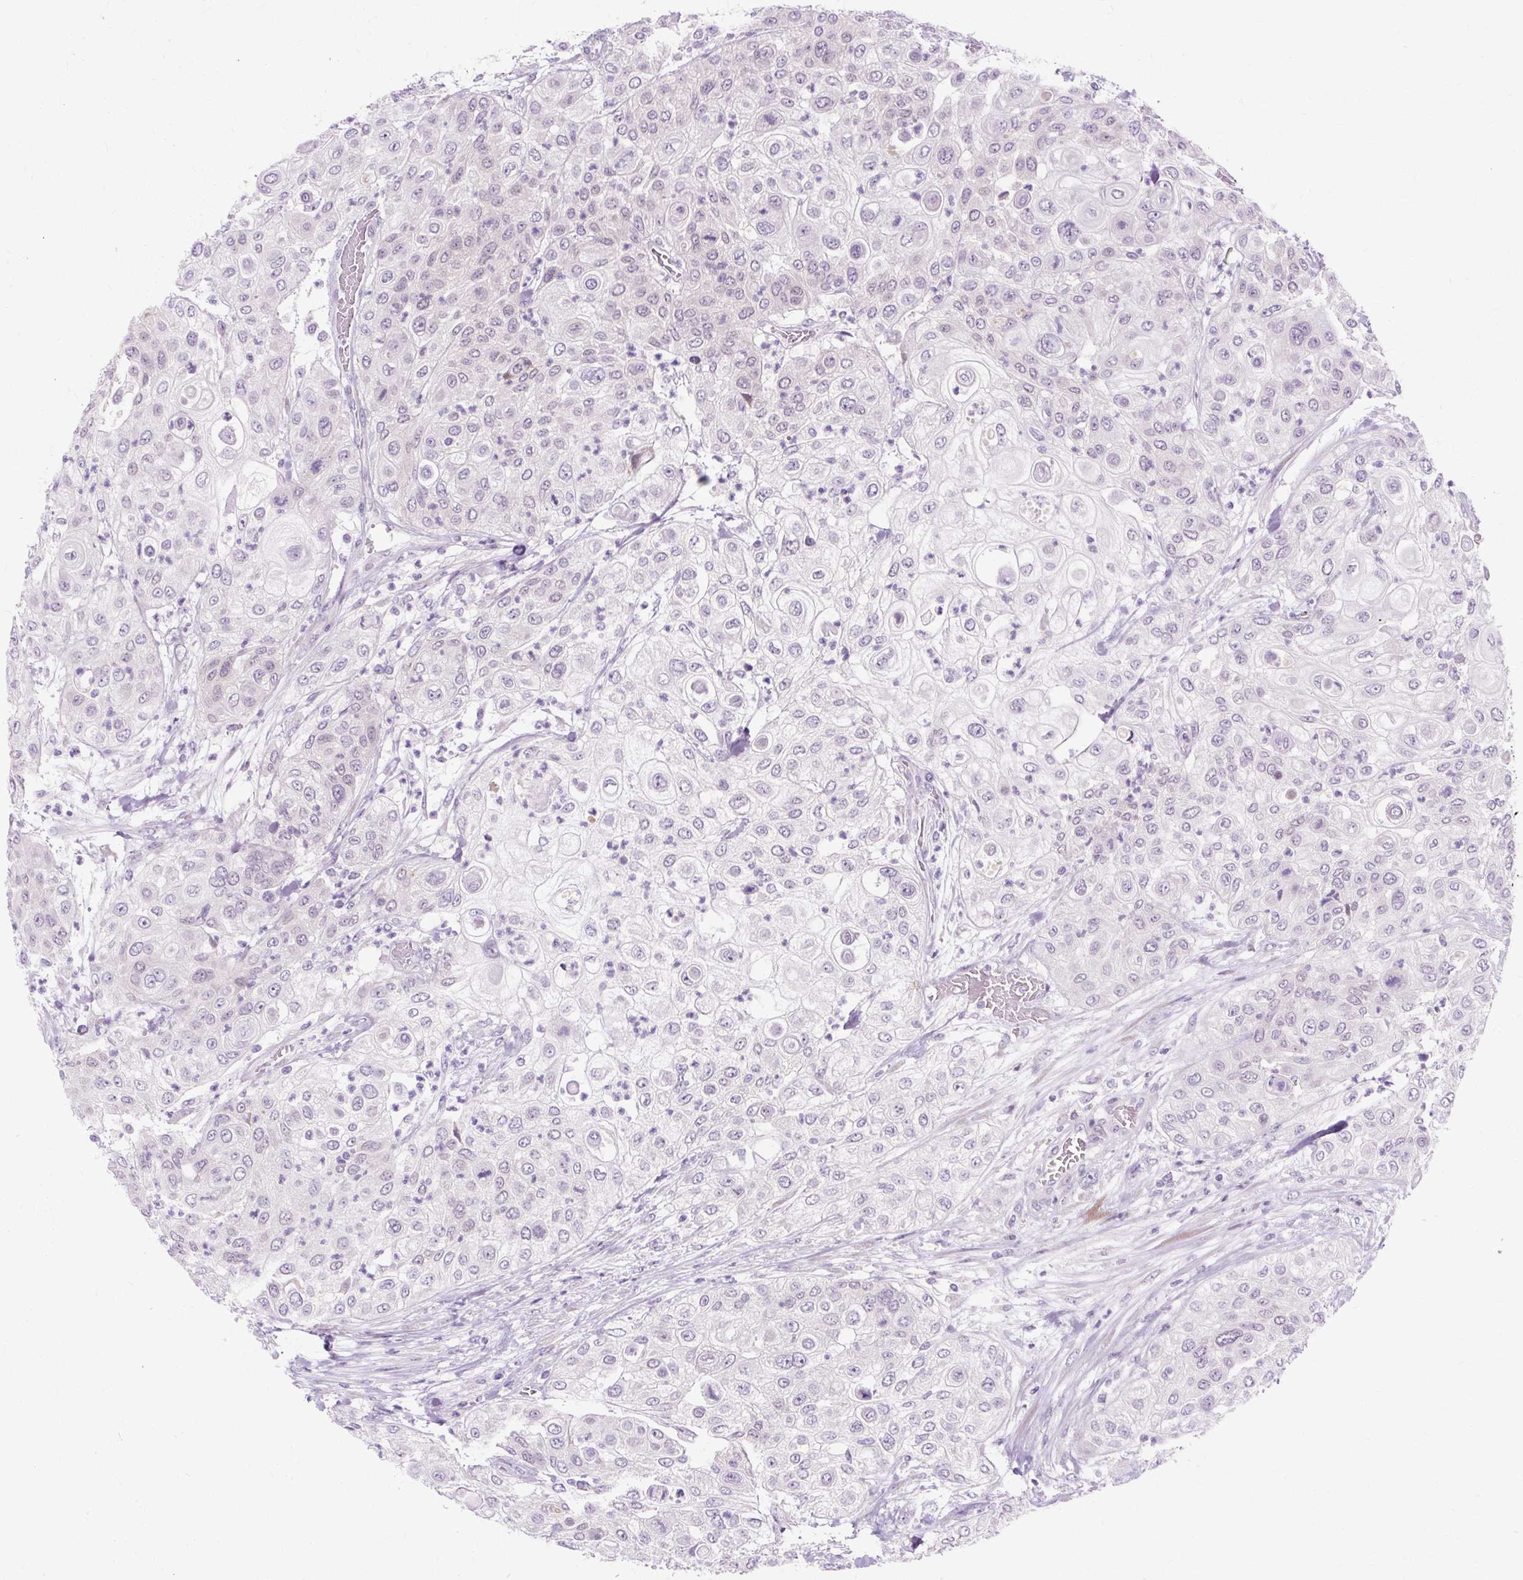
{"staining": {"intensity": "negative", "quantity": "none", "location": "none"}, "tissue": "urothelial cancer", "cell_type": "Tumor cells", "image_type": "cancer", "snomed": [{"axis": "morphology", "description": "Urothelial carcinoma, High grade"}, {"axis": "topography", "description": "Urinary bladder"}], "caption": "Tumor cells are negative for protein expression in human urothelial cancer.", "gene": "ZNF35", "patient": {"sex": "female", "age": 79}}